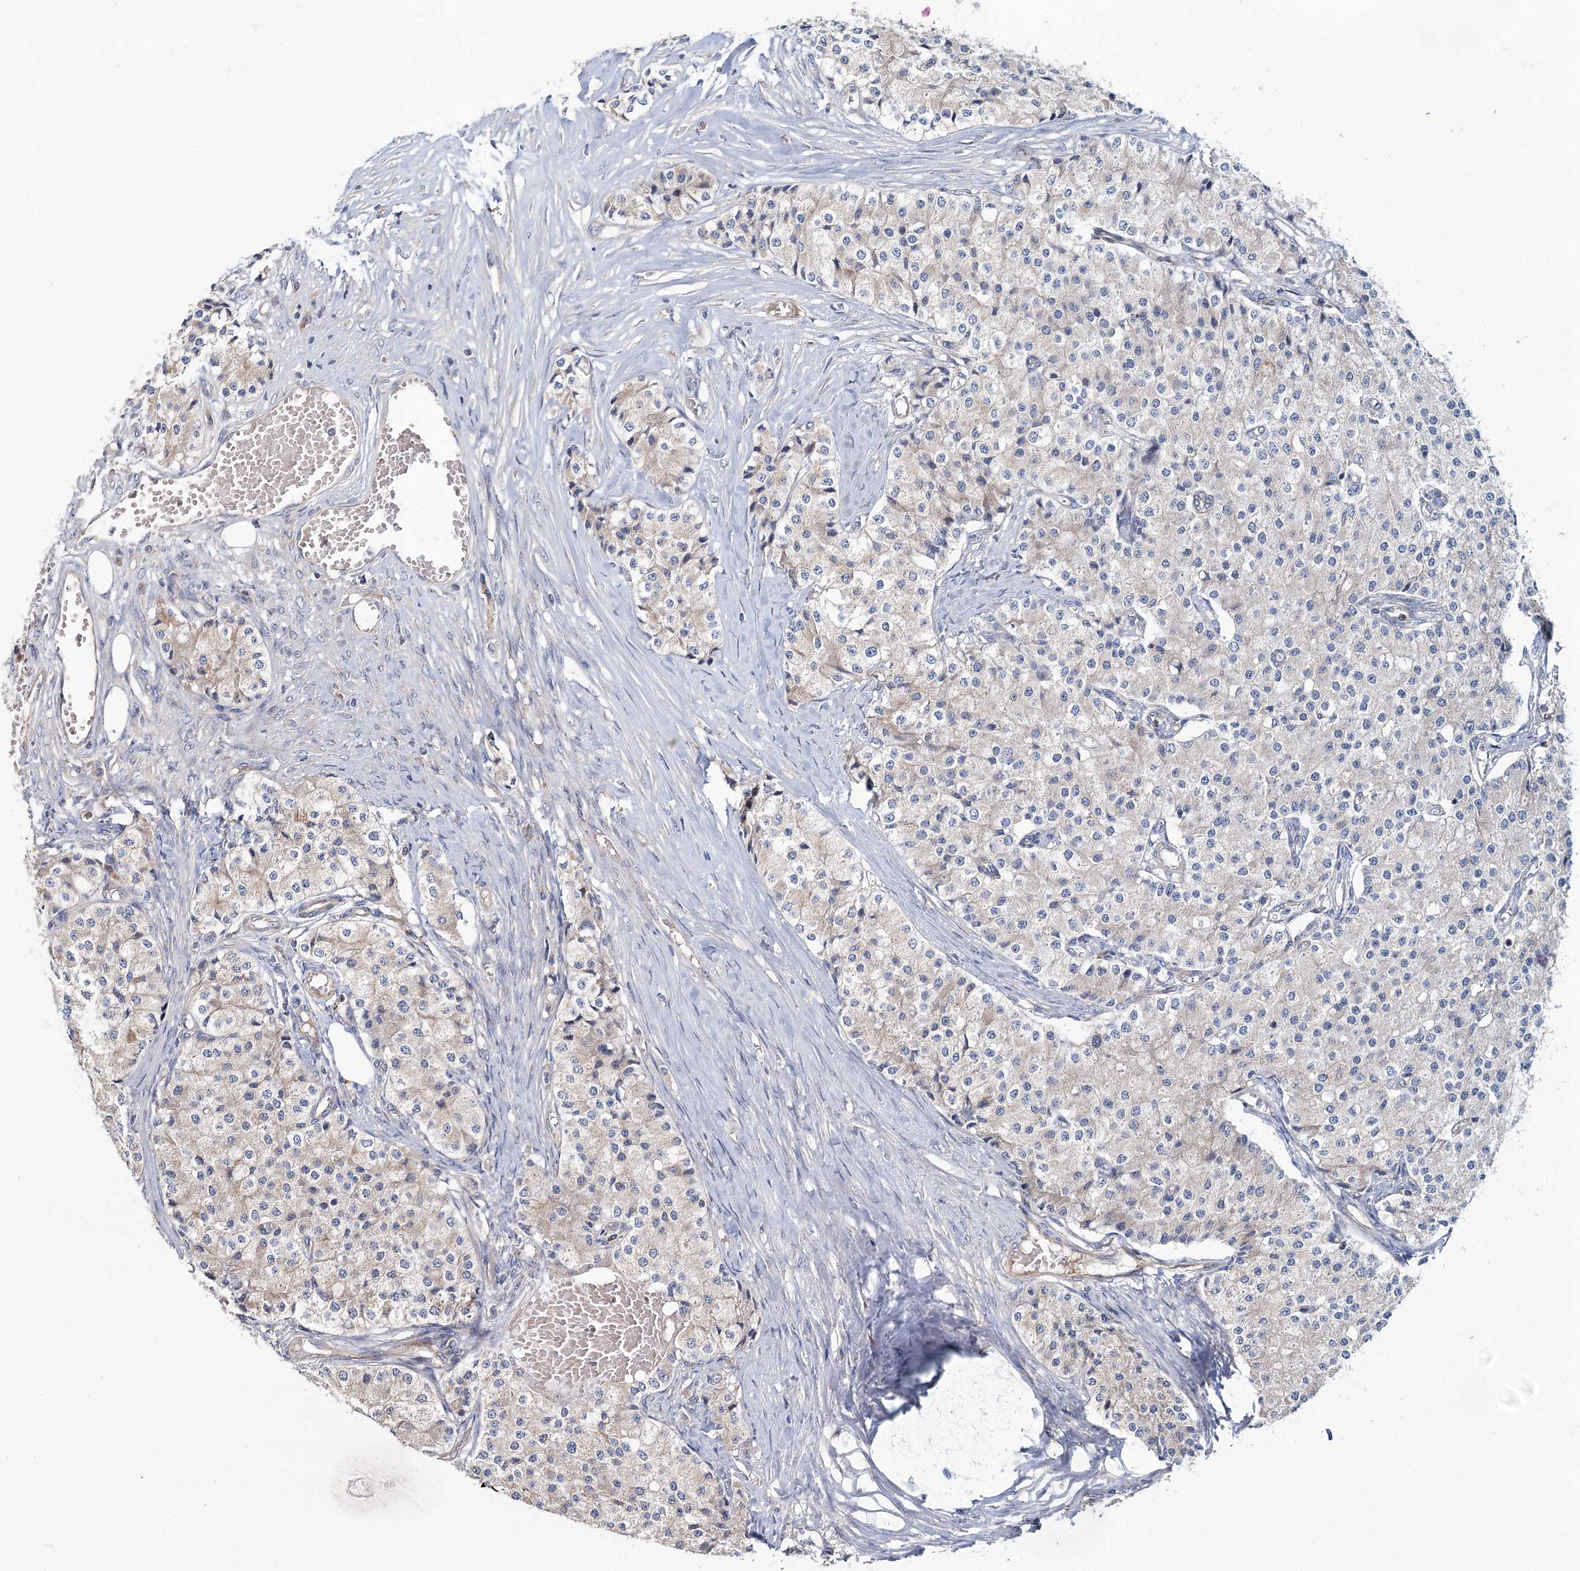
{"staining": {"intensity": "negative", "quantity": "none", "location": "none"}, "tissue": "carcinoid", "cell_type": "Tumor cells", "image_type": "cancer", "snomed": [{"axis": "morphology", "description": "Carcinoid, malignant, NOS"}, {"axis": "topography", "description": "Colon"}], "caption": "Tumor cells are negative for brown protein staining in carcinoid.", "gene": "MTRR", "patient": {"sex": "female", "age": 52}}